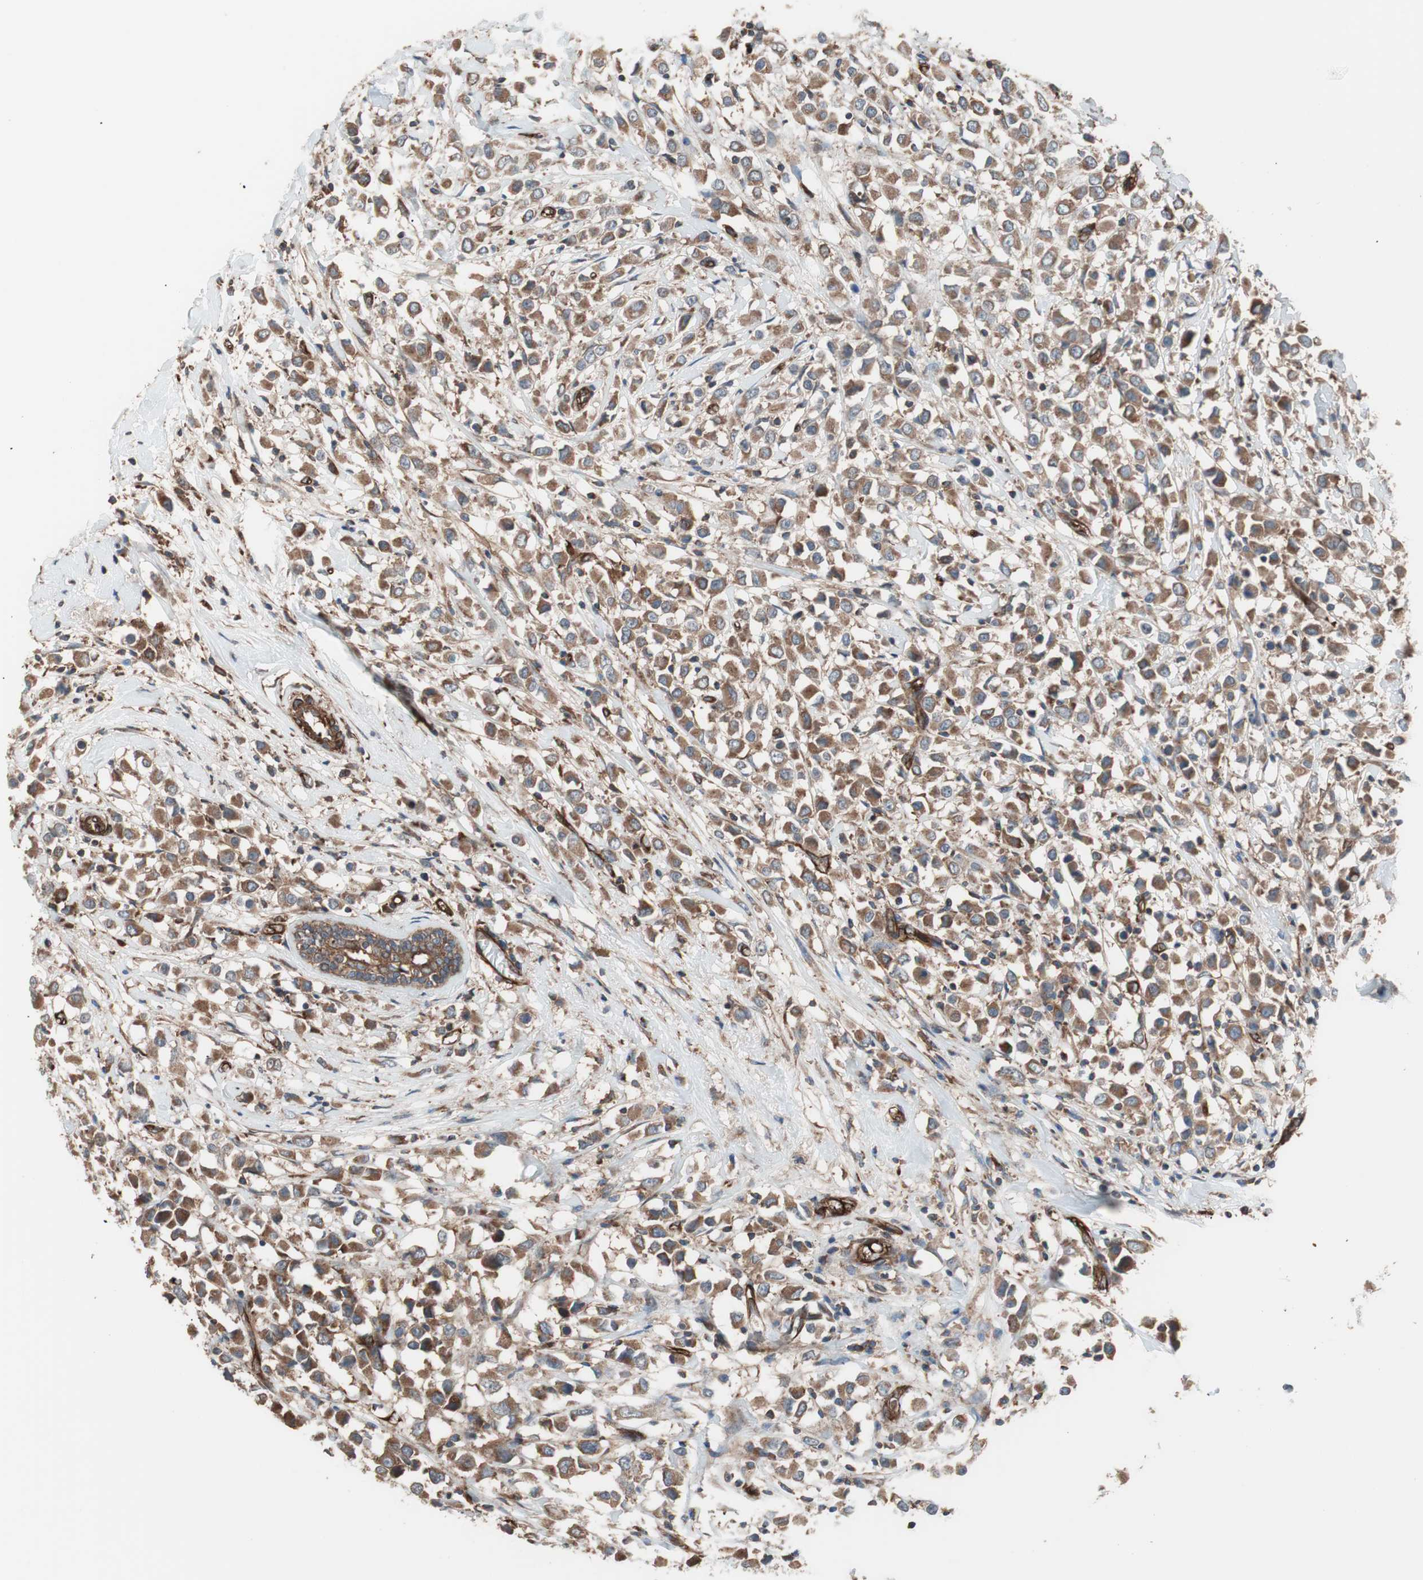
{"staining": {"intensity": "moderate", "quantity": ">75%", "location": "cytoplasmic/membranous"}, "tissue": "breast cancer", "cell_type": "Tumor cells", "image_type": "cancer", "snomed": [{"axis": "morphology", "description": "Duct carcinoma"}, {"axis": "topography", "description": "Breast"}], "caption": "About >75% of tumor cells in invasive ductal carcinoma (breast) demonstrate moderate cytoplasmic/membranous protein positivity as visualized by brown immunohistochemical staining.", "gene": "GPSM2", "patient": {"sex": "female", "age": 61}}